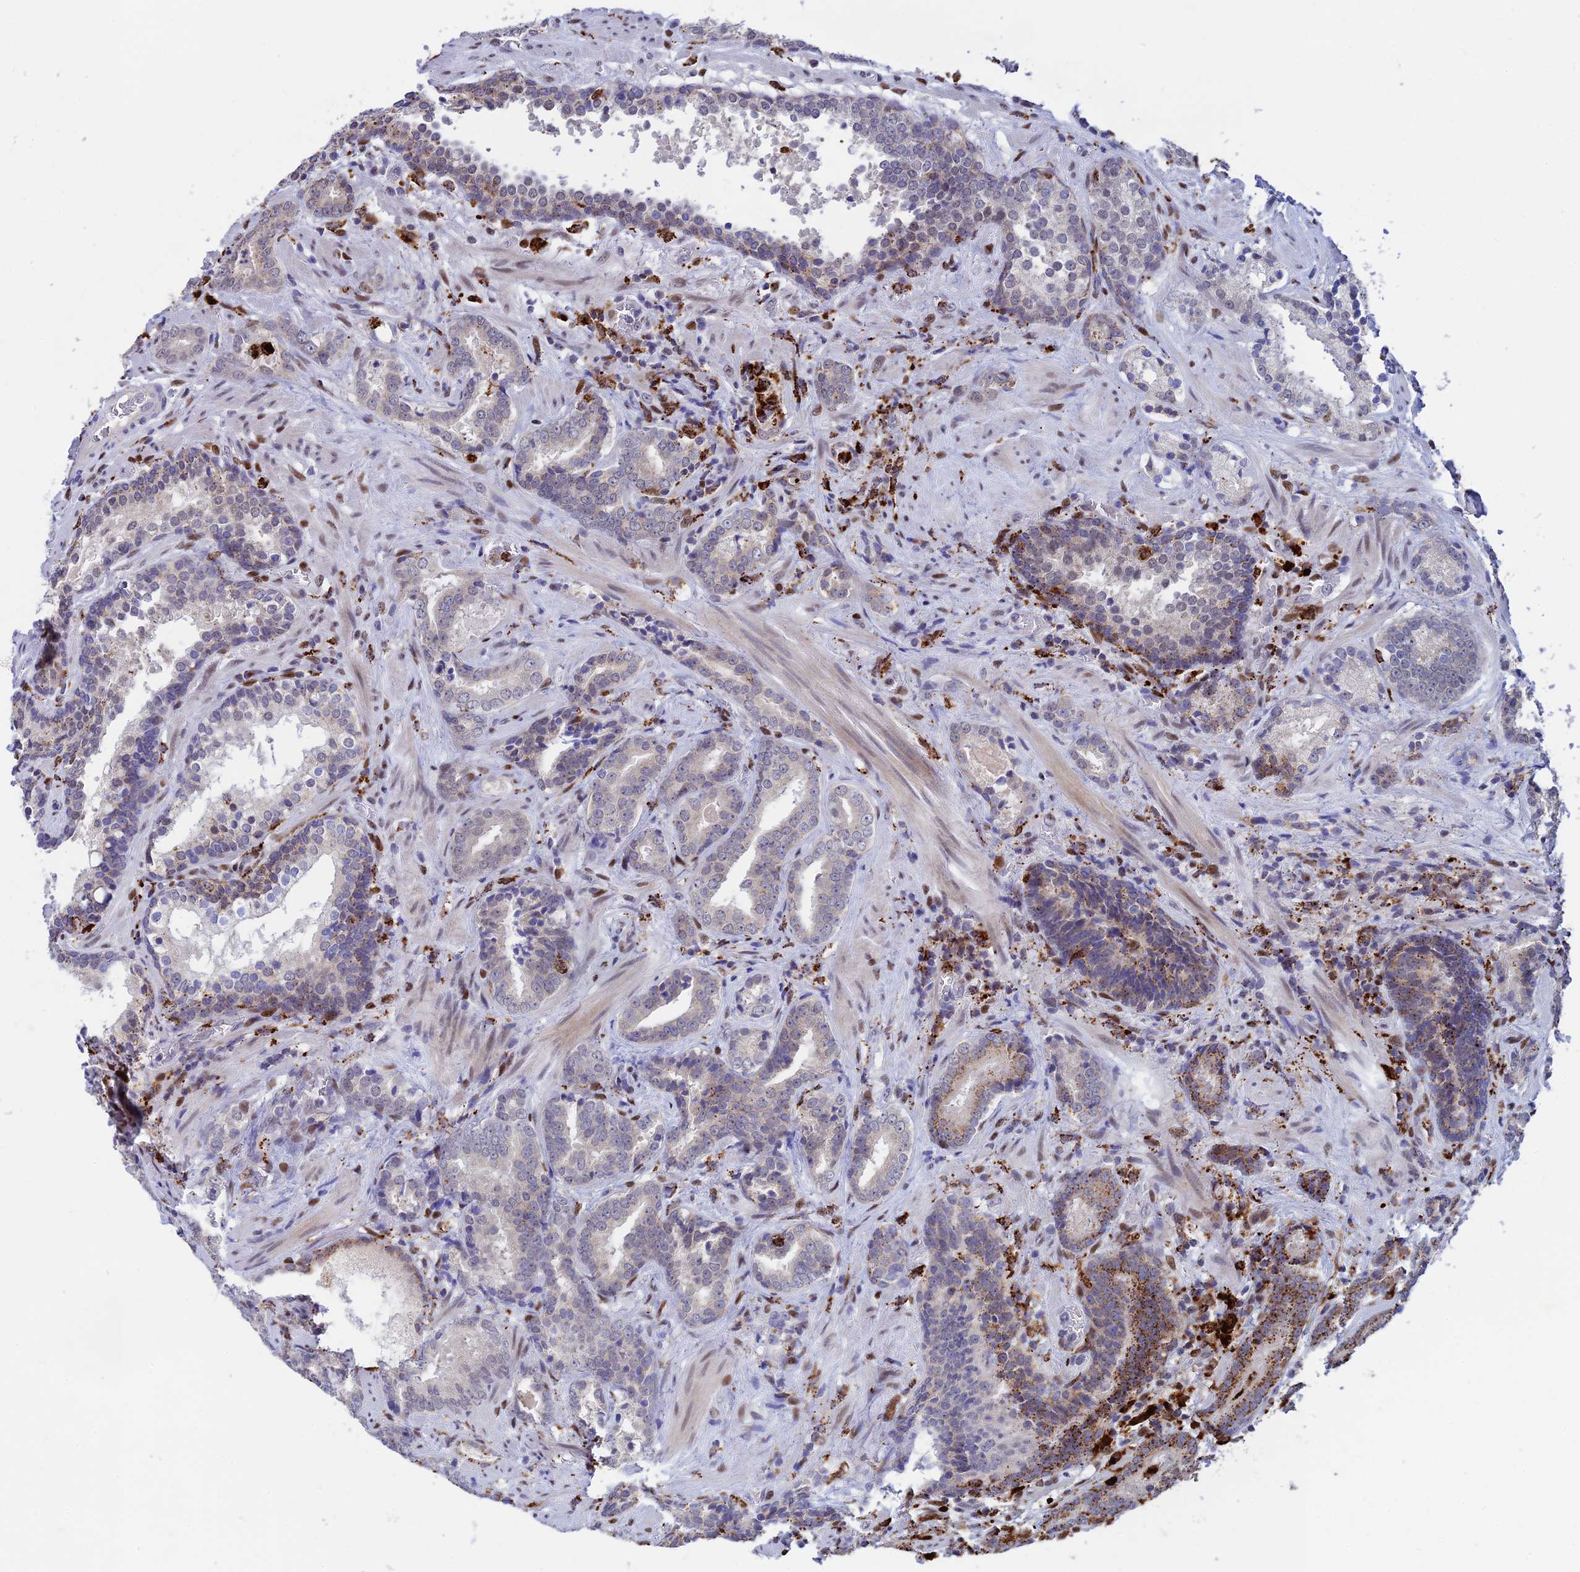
{"staining": {"intensity": "negative", "quantity": "none", "location": "none"}, "tissue": "prostate cancer", "cell_type": "Tumor cells", "image_type": "cancer", "snomed": [{"axis": "morphology", "description": "Adenocarcinoma, Low grade"}, {"axis": "topography", "description": "Prostate"}], "caption": "Tumor cells show no significant protein positivity in prostate cancer.", "gene": "HIC1", "patient": {"sex": "male", "age": 58}}